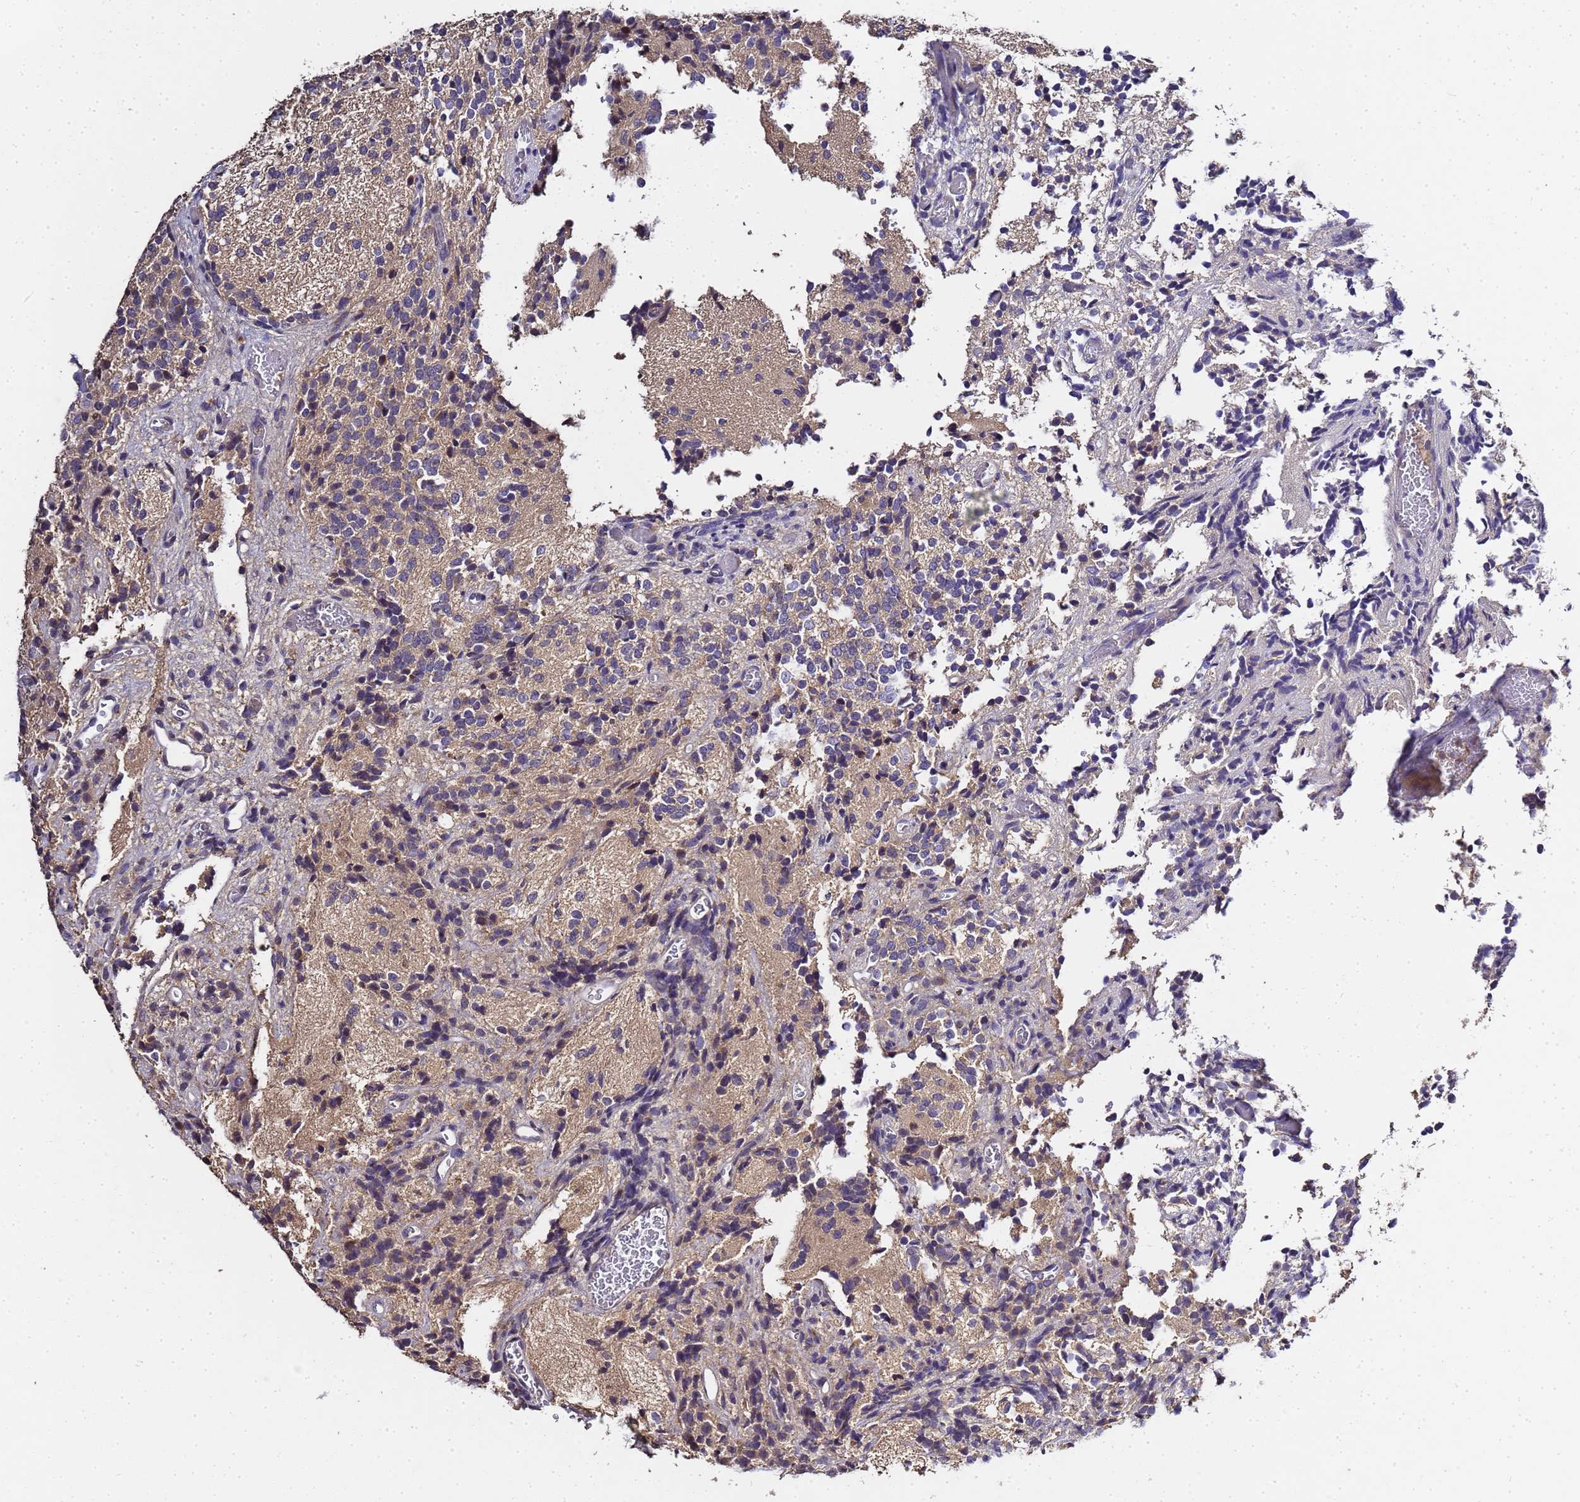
{"staining": {"intensity": "negative", "quantity": "none", "location": "none"}, "tissue": "glioma", "cell_type": "Tumor cells", "image_type": "cancer", "snomed": [{"axis": "morphology", "description": "Glioma, malignant, Low grade"}, {"axis": "topography", "description": "Brain"}], "caption": "Human glioma stained for a protein using immunohistochemistry displays no positivity in tumor cells.", "gene": "LGI4", "patient": {"sex": "female", "age": 1}}